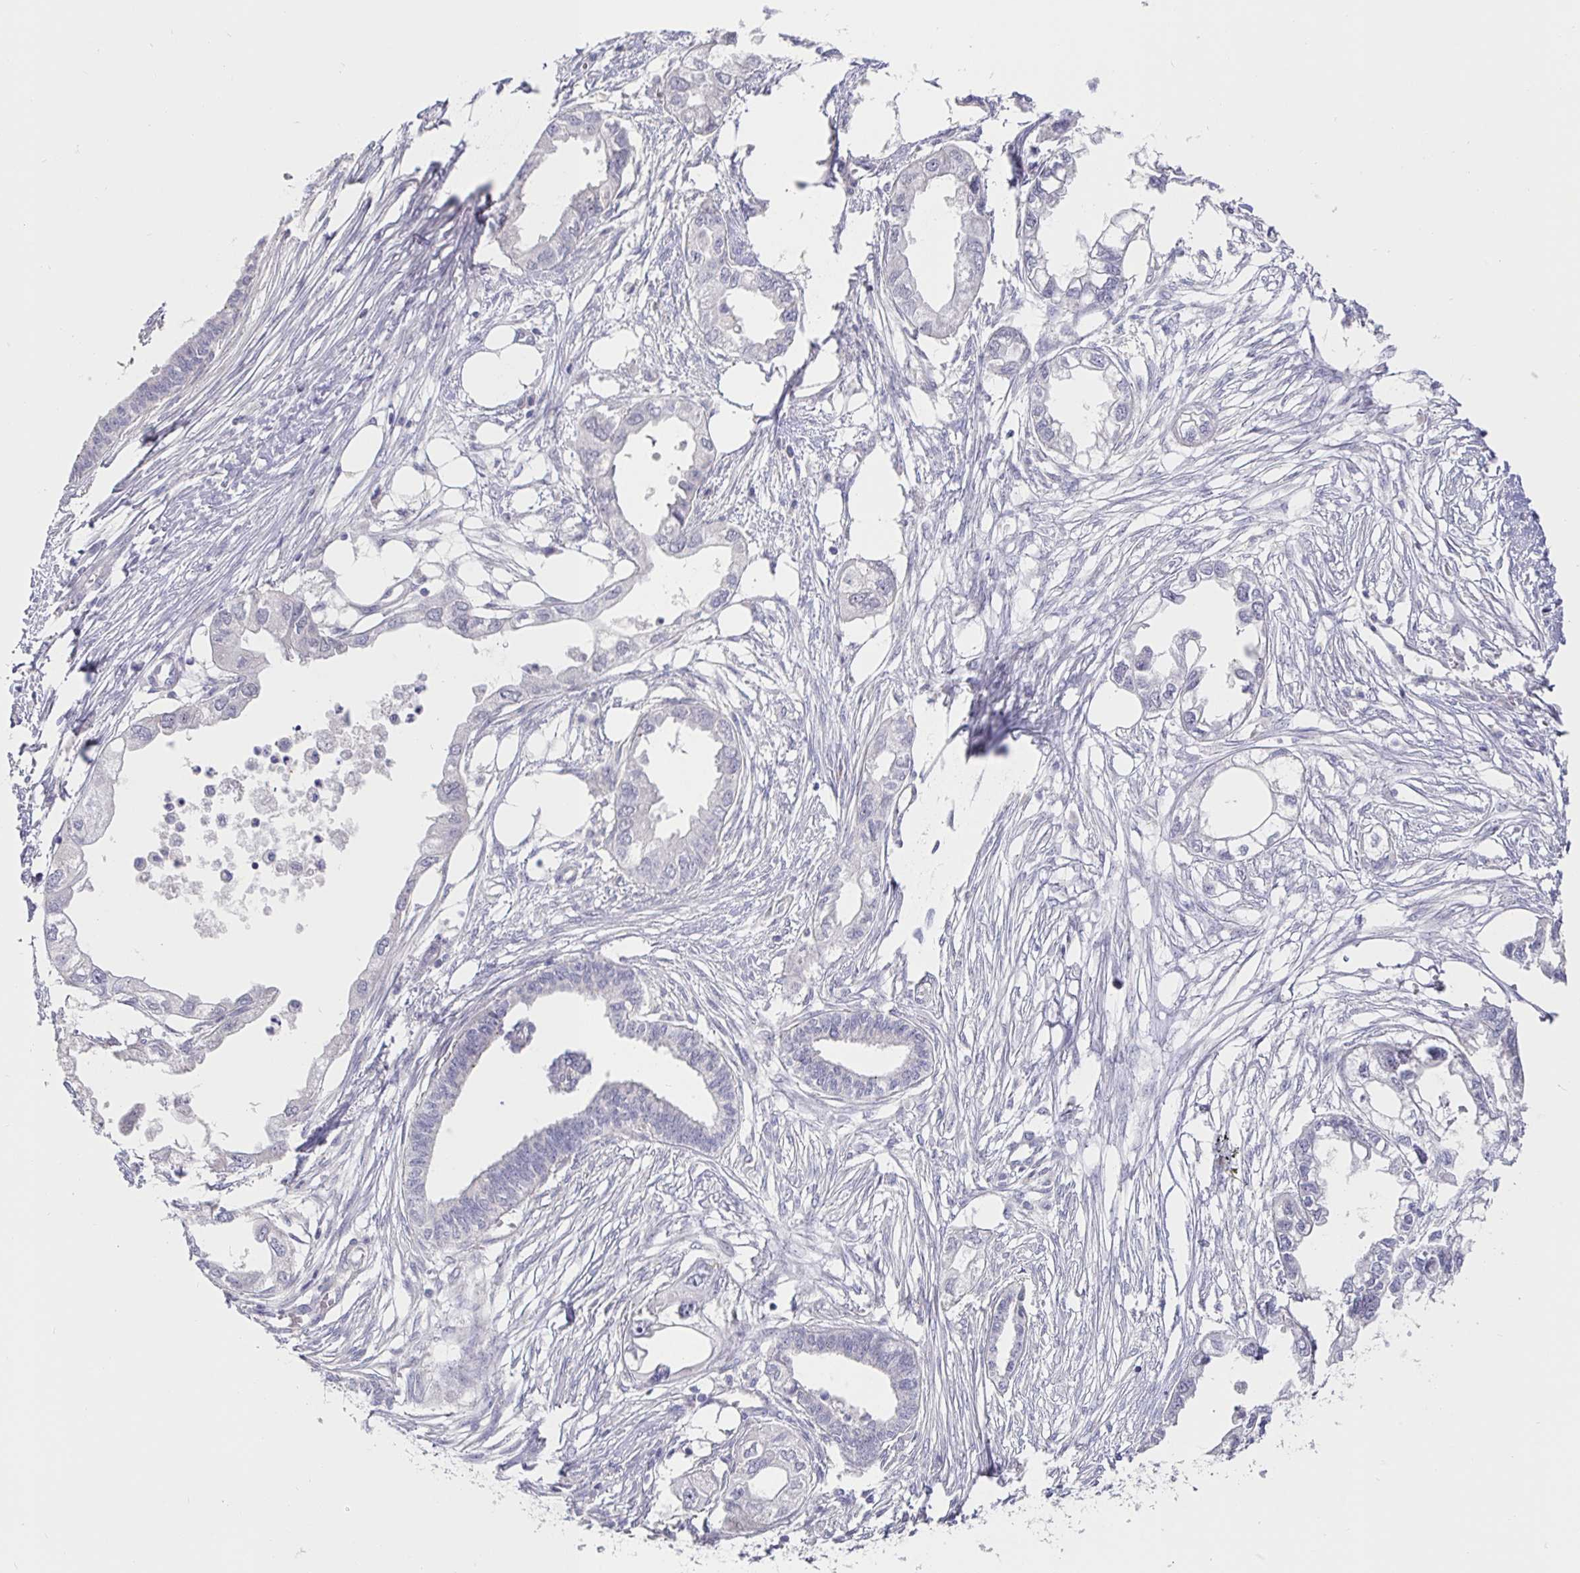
{"staining": {"intensity": "negative", "quantity": "none", "location": "none"}, "tissue": "endometrial cancer", "cell_type": "Tumor cells", "image_type": "cancer", "snomed": [{"axis": "morphology", "description": "Adenocarcinoma, NOS"}, {"axis": "morphology", "description": "Adenocarcinoma, metastatic, NOS"}, {"axis": "topography", "description": "Adipose tissue"}, {"axis": "topography", "description": "Endometrium"}], "caption": "This histopathology image is of endometrial cancer stained with immunohistochemistry to label a protein in brown with the nuclei are counter-stained blue. There is no expression in tumor cells.", "gene": "CIT", "patient": {"sex": "female", "age": 67}}